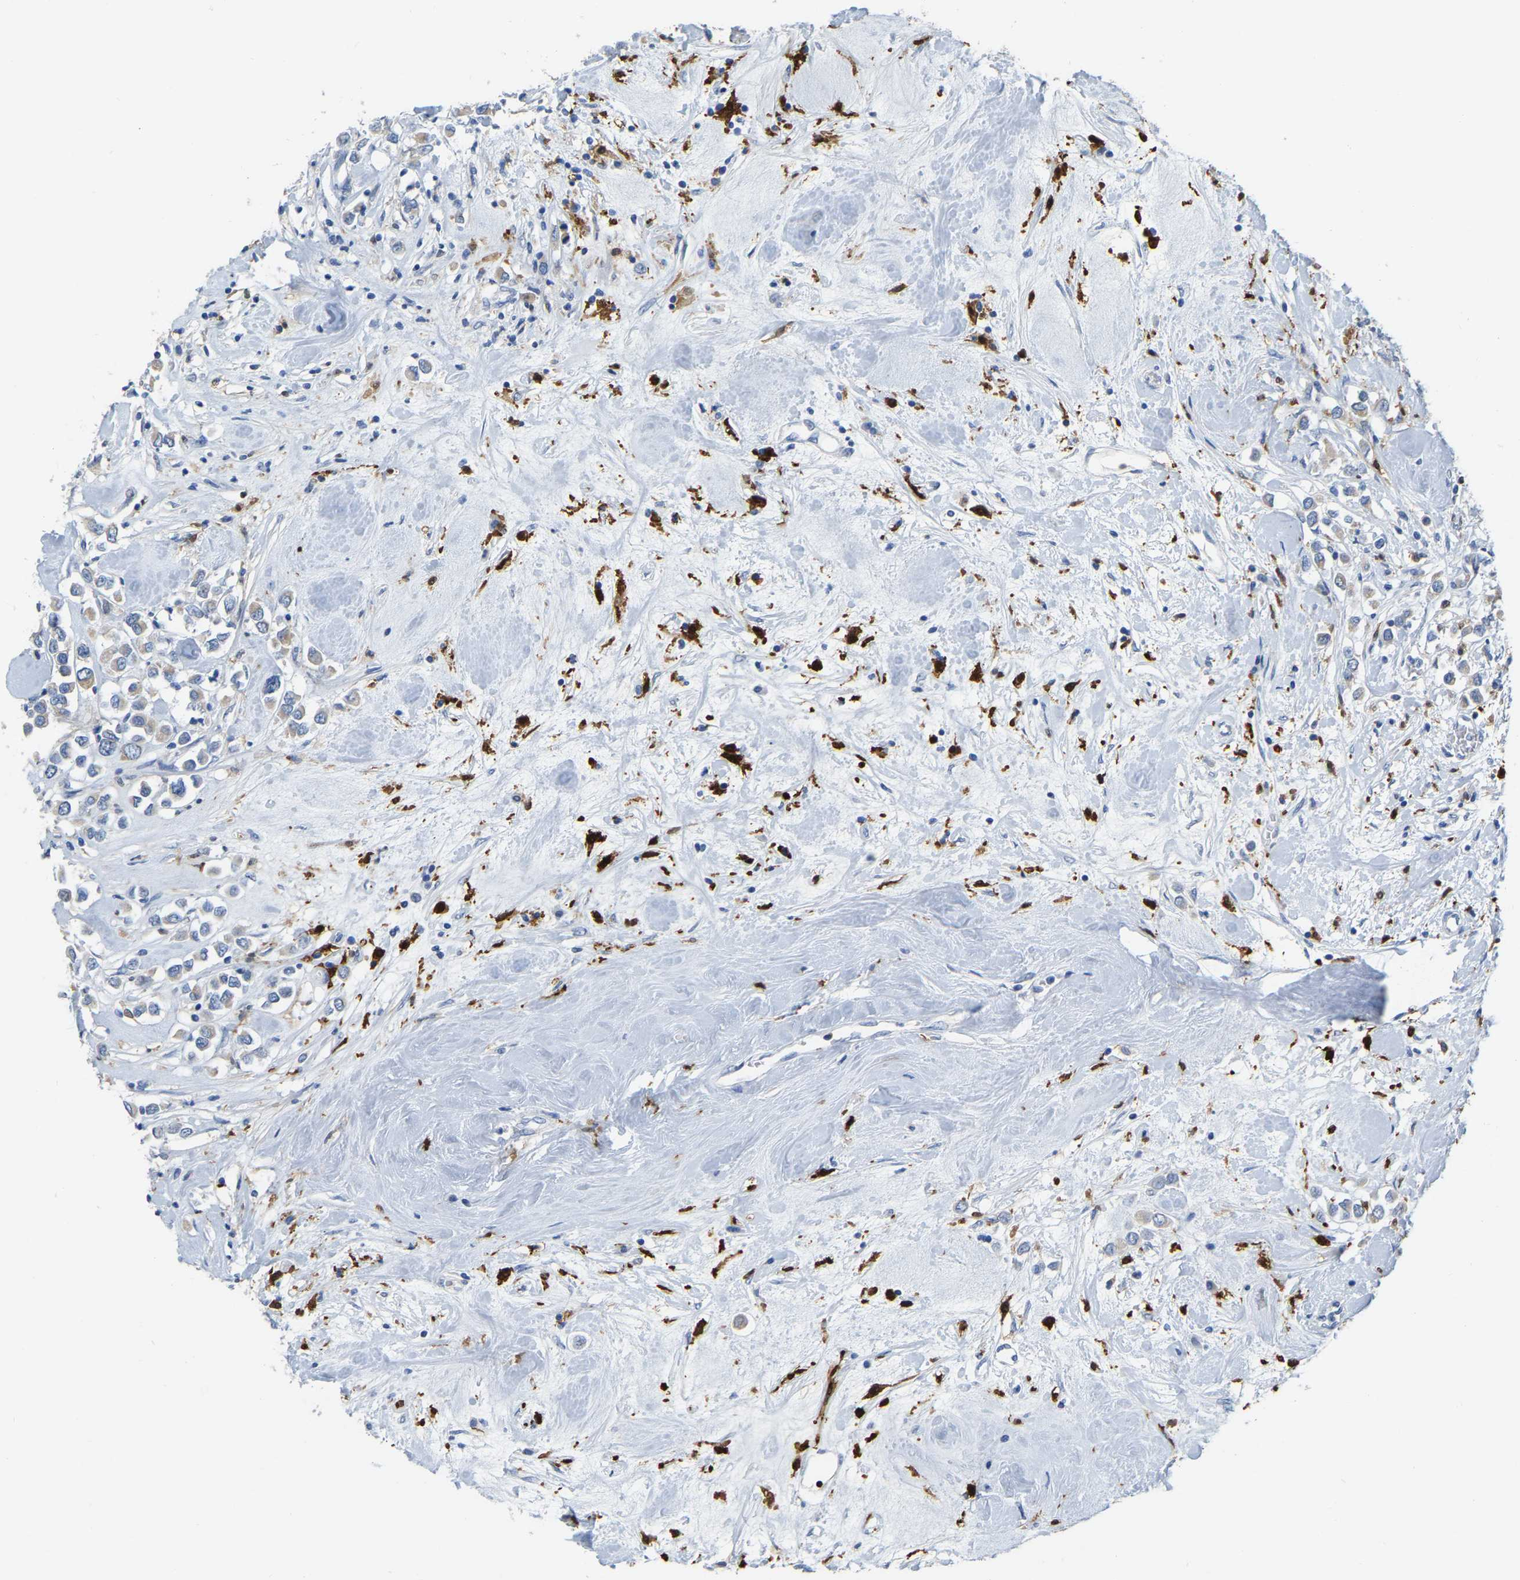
{"staining": {"intensity": "weak", "quantity": "<25%", "location": "cytoplasmic/membranous"}, "tissue": "breast cancer", "cell_type": "Tumor cells", "image_type": "cancer", "snomed": [{"axis": "morphology", "description": "Duct carcinoma"}, {"axis": "topography", "description": "Breast"}], "caption": "Immunohistochemistry (IHC) of breast infiltrating ductal carcinoma reveals no staining in tumor cells. (DAB (3,3'-diaminobenzidine) immunohistochemistry visualized using brightfield microscopy, high magnification).", "gene": "ULBP2", "patient": {"sex": "female", "age": 61}}